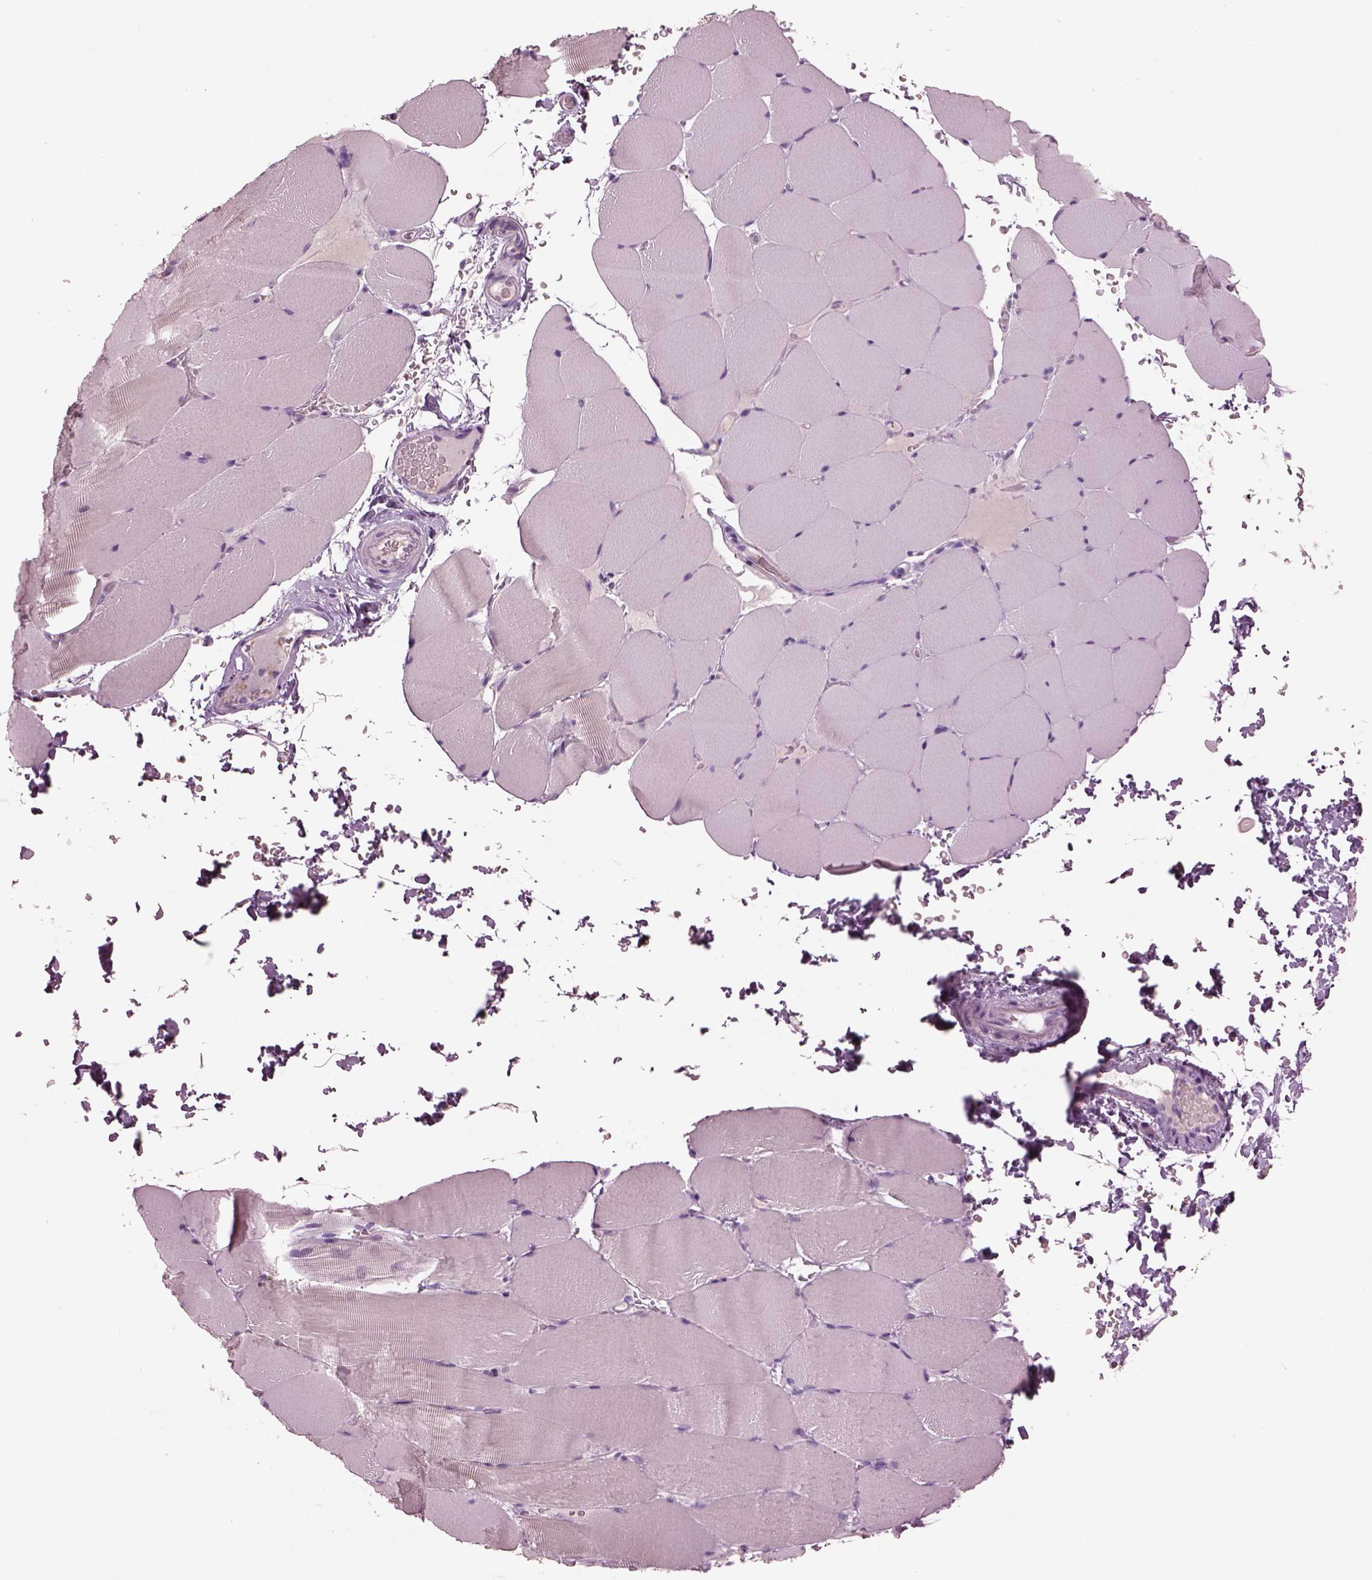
{"staining": {"intensity": "negative", "quantity": "none", "location": "none"}, "tissue": "skeletal muscle", "cell_type": "Myocytes", "image_type": "normal", "snomed": [{"axis": "morphology", "description": "Normal tissue, NOS"}, {"axis": "topography", "description": "Skeletal muscle"}], "caption": "Myocytes are negative for protein expression in normal human skeletal muscle.", "gene": "PACRG", "patient": {"sex": "female", "age": 37}}